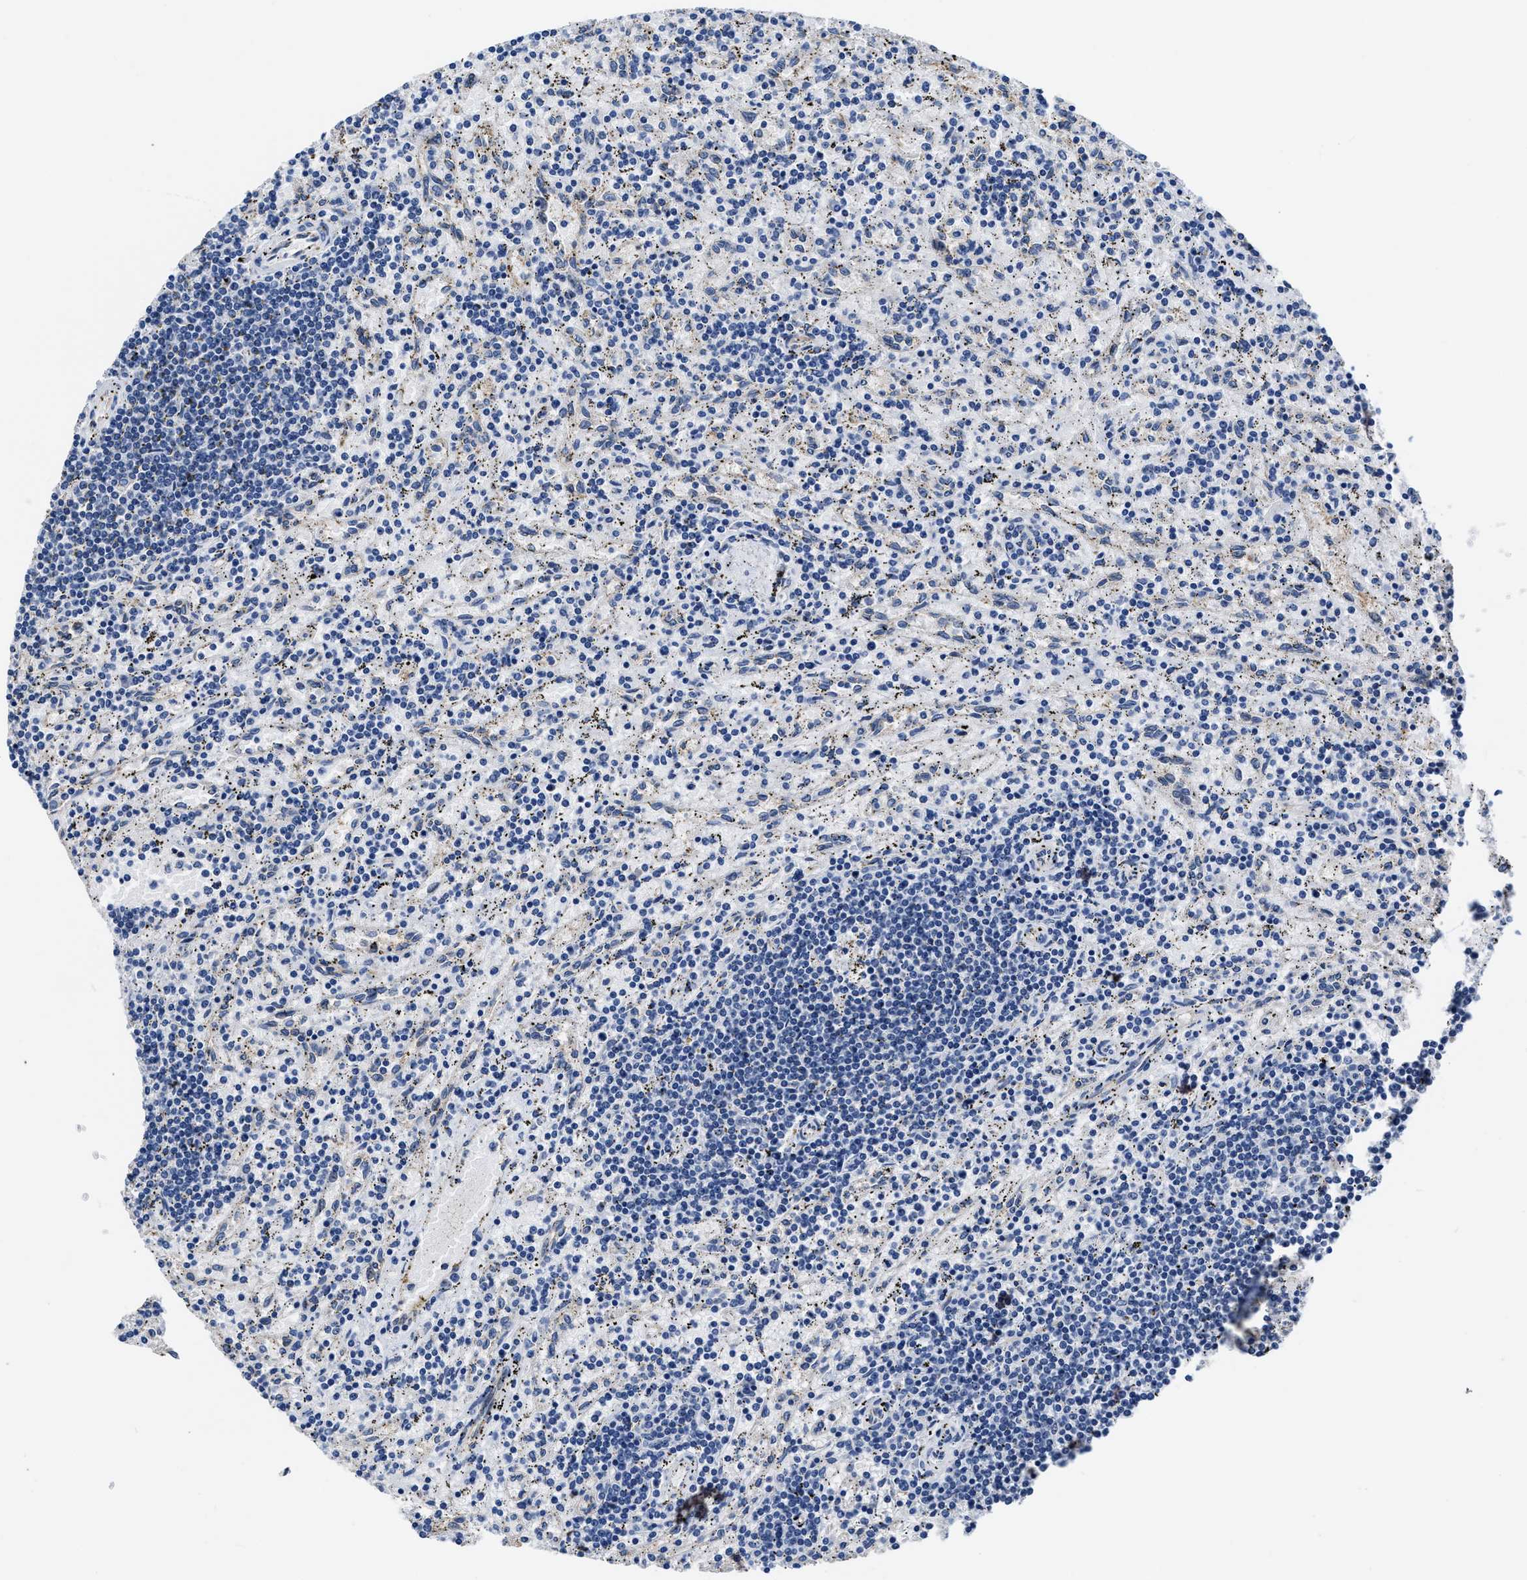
{"staining": {"intensity": "negative", "quantity": "none", "location": "none"}, "tissue": "lymphoma", "cell_type": "Tumor cells", "image_type": "cancer", "snomed": [{"axis": "morphology", "description": "Malignant lymphoma, non-Hodgkin's type, Low grade"}, {"axis": "topography", "description": "Spleen"}], "caption": "A micrograph of malignant lymphoma, non-Hodgkin's type (low-grade) stained for a protein reveals no brown staining in tumor cells. Nuclei are stained in blue.", "gene": "C22orf42", "patient": {"sex": "male", "age": 76}}